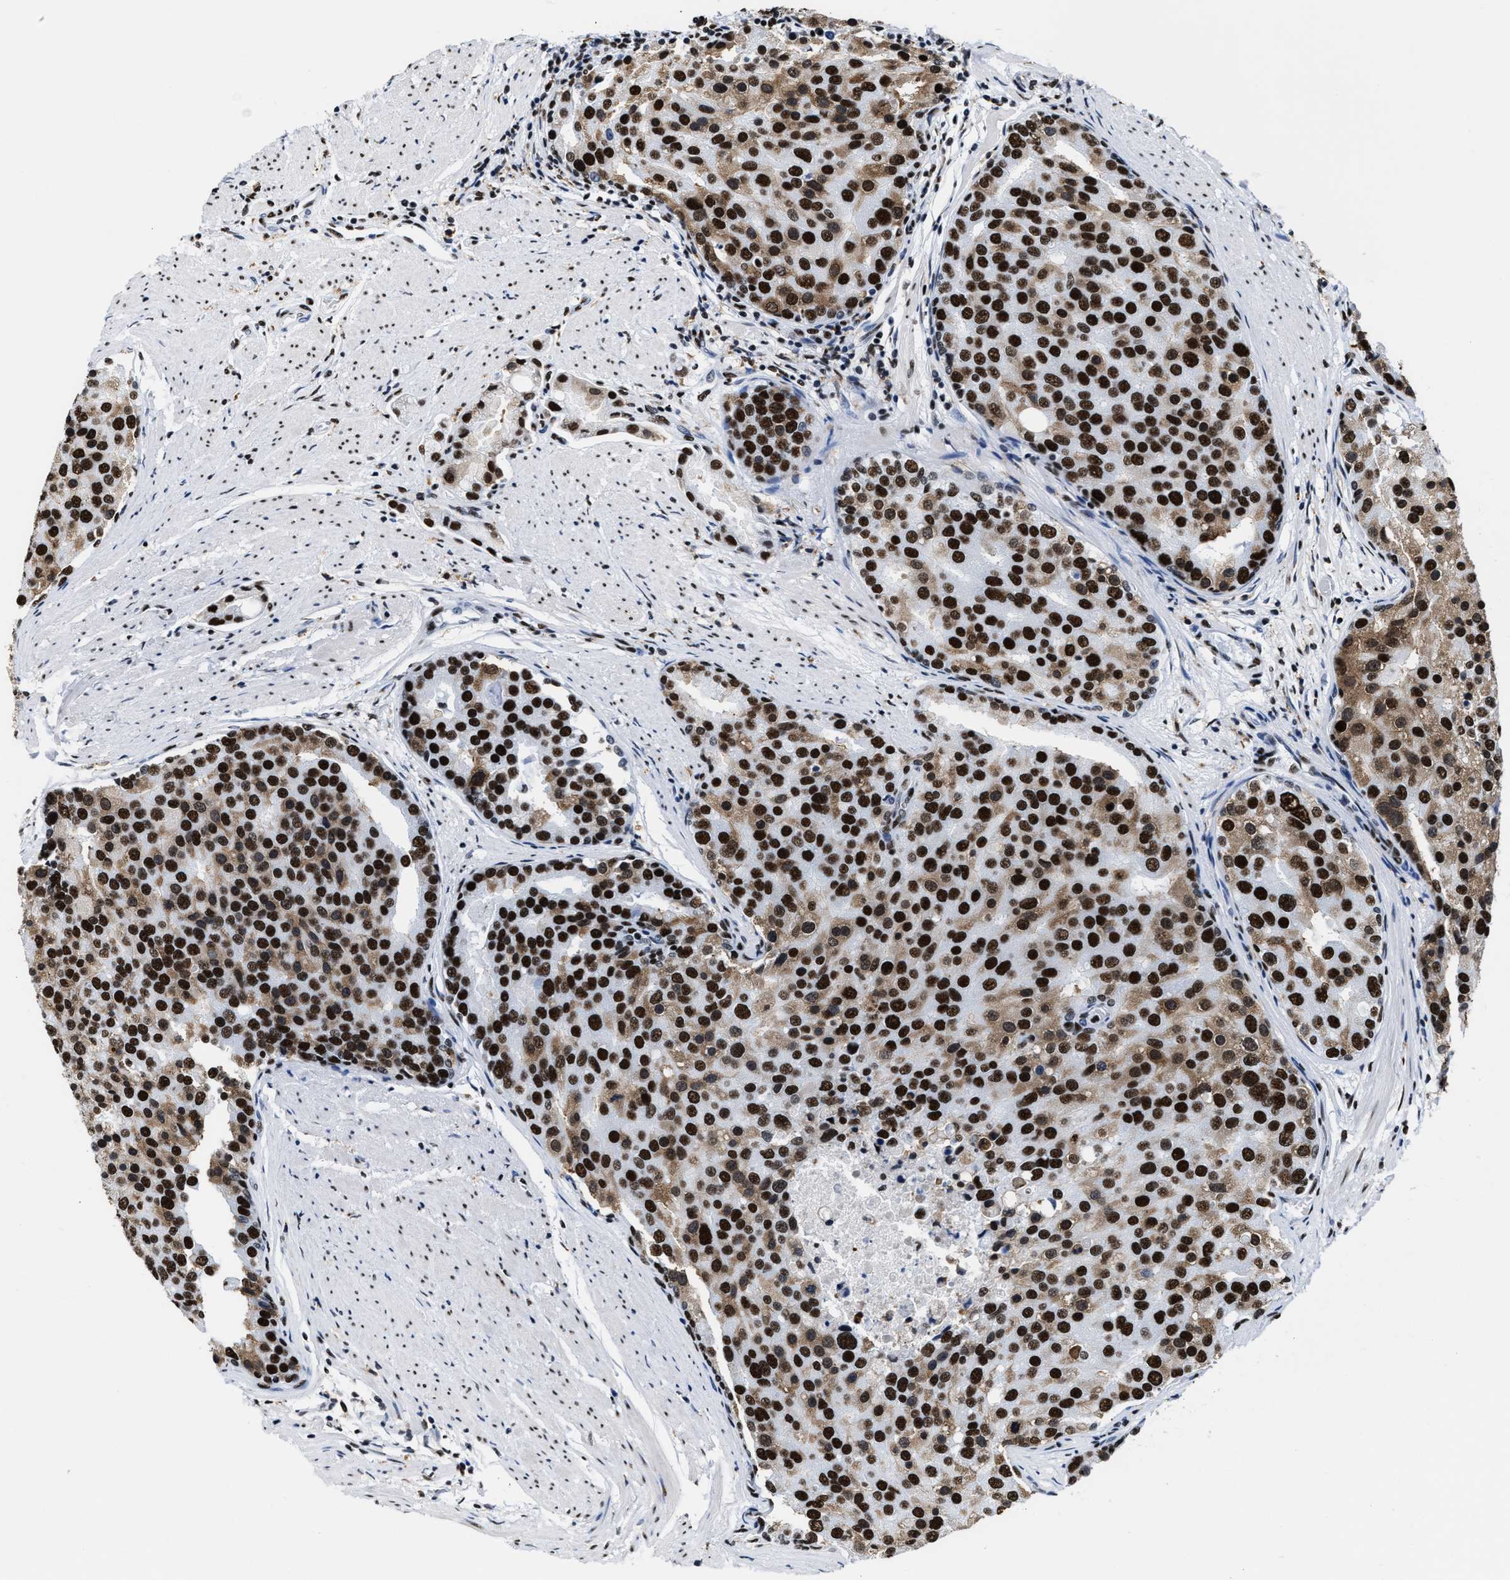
{"staining": {"intensity": "strong", "quantity": ">75%", "location": "nuclear"}, "tissue": "prostate cancer", "cell_type": "Tumor cells", "image_type": "cancer", "snomed": [{"axis": "morphology", "description": "Adenocarcinoma, High grade"}, {"axis": "topography", "description": "Prostate"}], "caption": "Prostate cancer tissue reveals strong nuclear expression in approximately >75% of tumor cells, visualized by immunohistochemistry. Using DAB (3,3'-diaminobenzidine) (brown) and hematoxylin (blue) stains, captured at high magnification using brightfield microscopy.", "gene": "SMARCC2", "patient": {"sex": "male", "age": 50}}